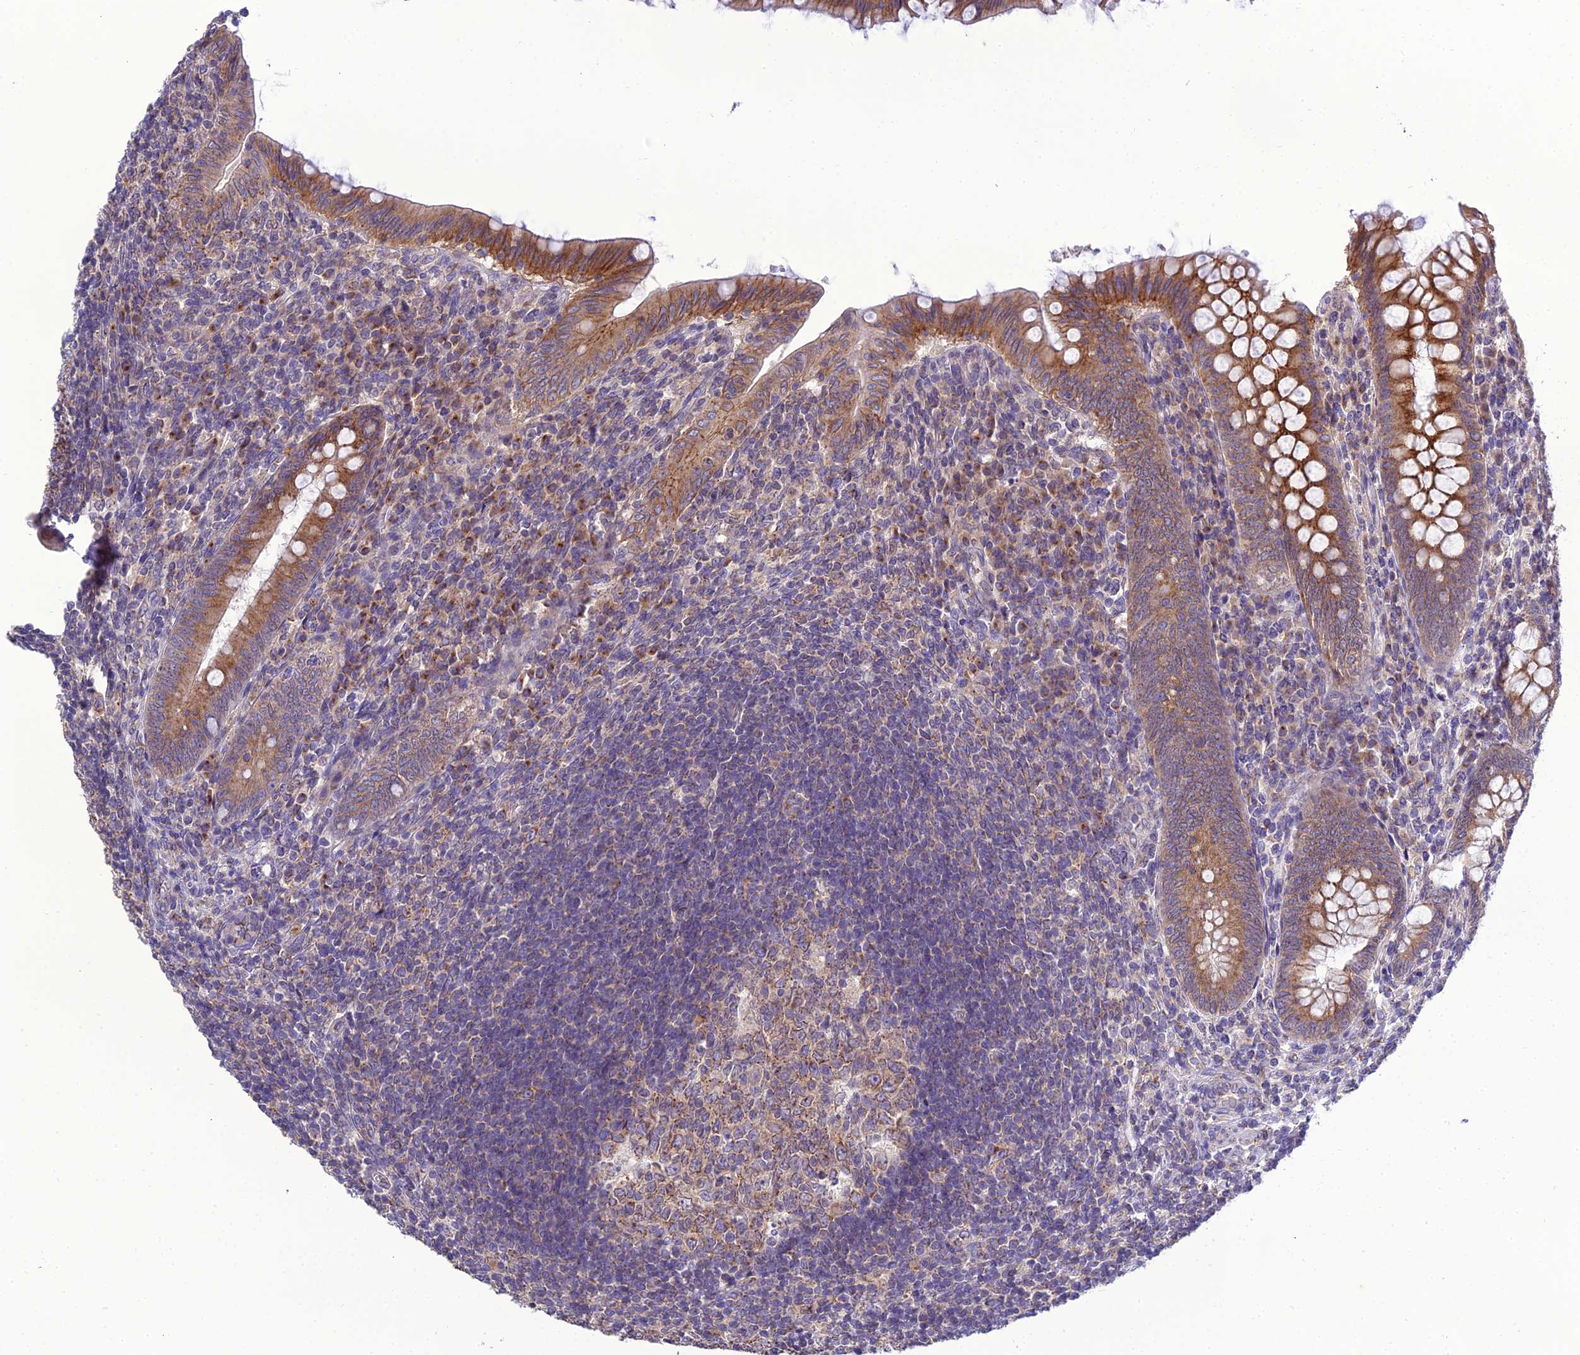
{"staining": {"intensity": "strong", "quantity": "25%-75%", "location": "cytoplasmic/membranous"}, "tissue": "appendix", "cell_type": "Glandular cells", "image_type": "normal", "snomed": [{"axis": "morphology", "description": "Normal tissue, NOS"}, {"axis": "topography", "description": "Appendix"}], "caption": "Unremarkable appendix demonstrates strong cytoplasmic/membranous positivity in about 25%-75% of glandular cells, visualized by immunohistochemistry. The staining was performed using DAB (3,3'-diaminobenzidine) to visualize the protein expression in brown, while the nuclei were stained in blue with hematoxylin (Magnification: 20x).", "gene": "GOLPH3", "patient": {"sex": "male", "age": 14}}